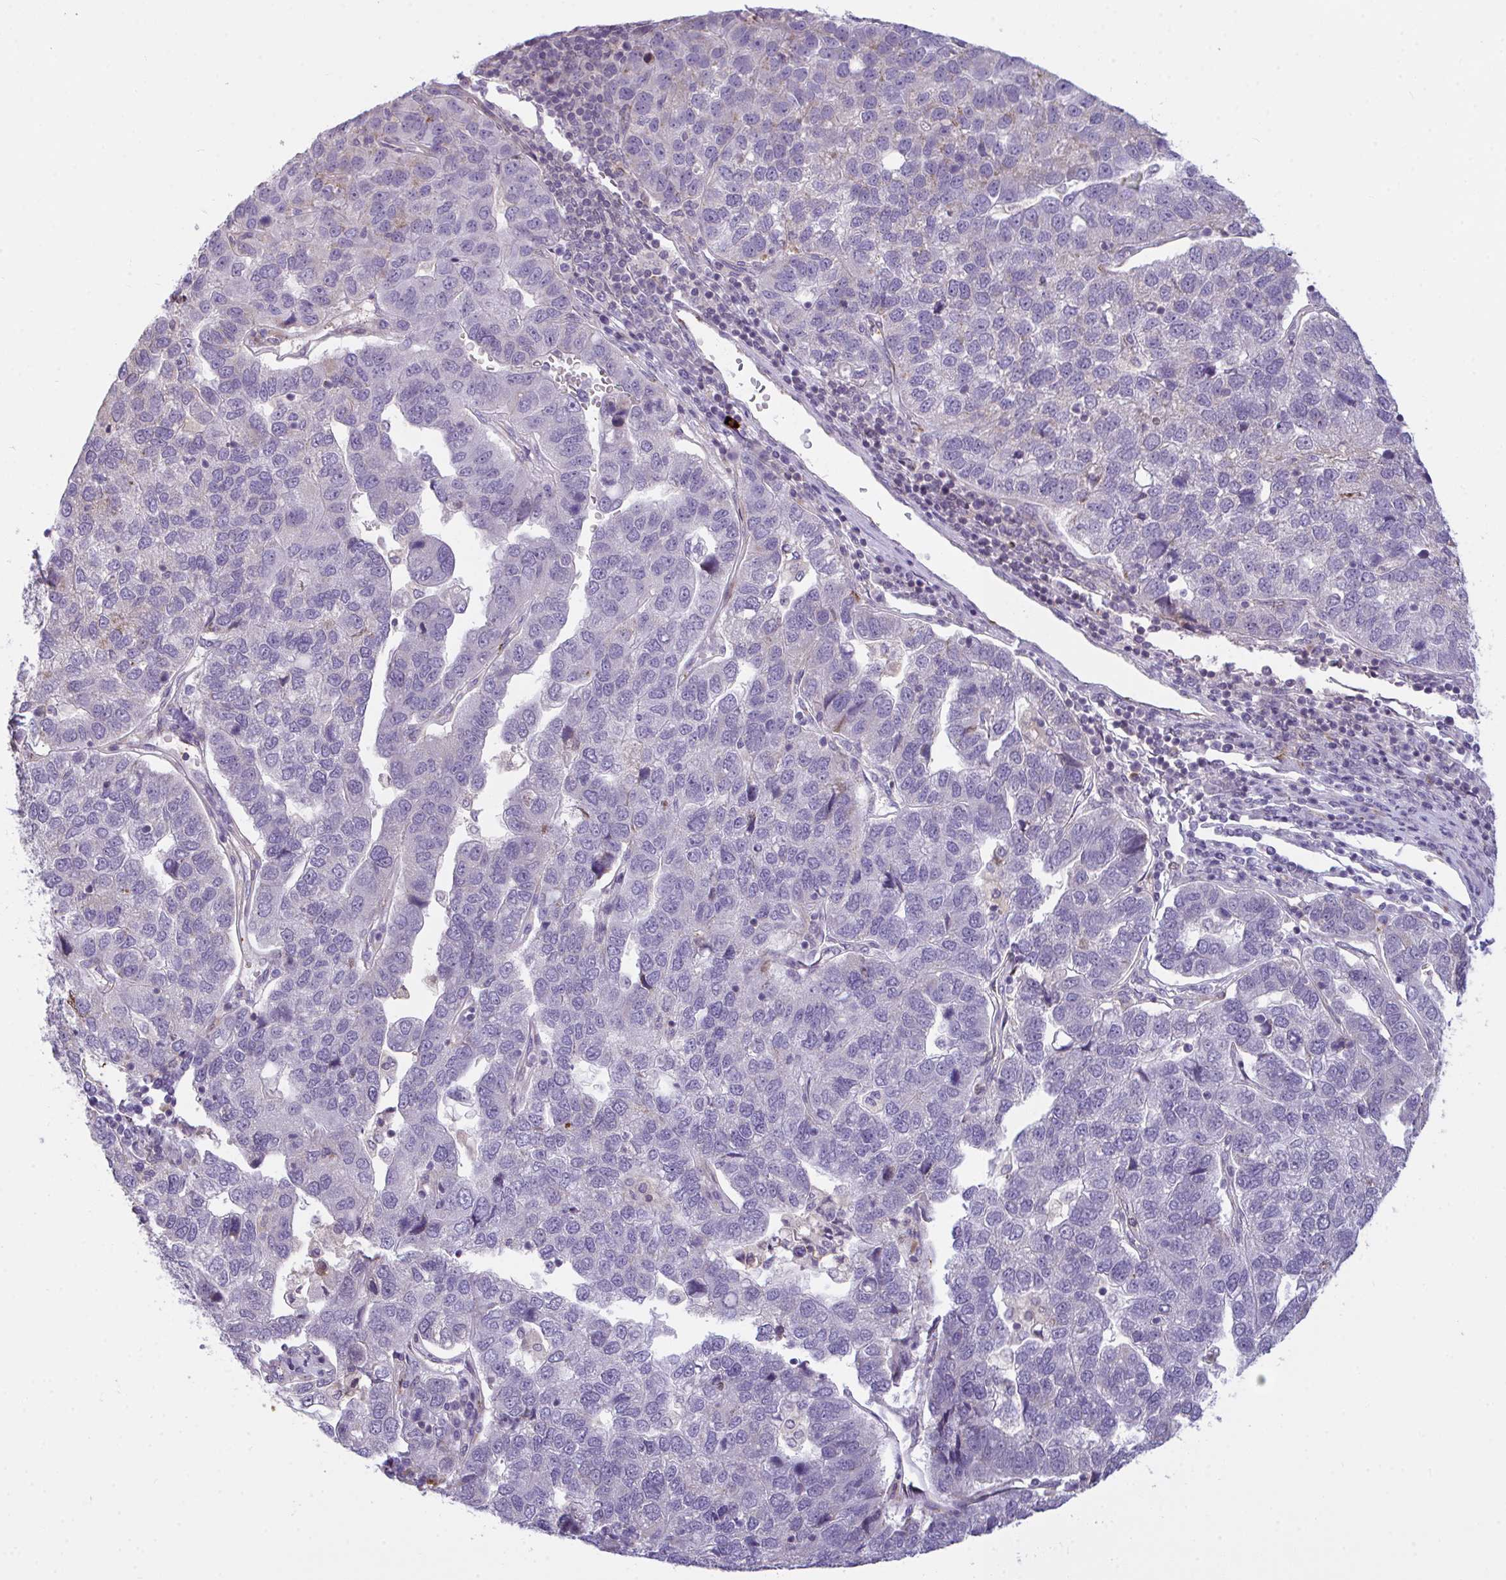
{"staining": {"intensity": "negative", "quantity": "none", "location": "none"}, "tissue": "pancreatic cancer", "cell_type": "Tumor cells", "image_type": "cancer", "snomed": [{"axis": "morphology", "description": "Adenocarcinoma, NOS"}, {"axis": "topography", "description": "Pancreas"}], "caption": "IHC micrograph of neoplastic tissue: pancreatic cancer (adenocarcinoma) stained with DAB (3,3'-diaminobenzidine) shows no significant protein expression in tumor cells.", "gene": "SEMA6B", "patient": {"sex": "female", "age": 61}}